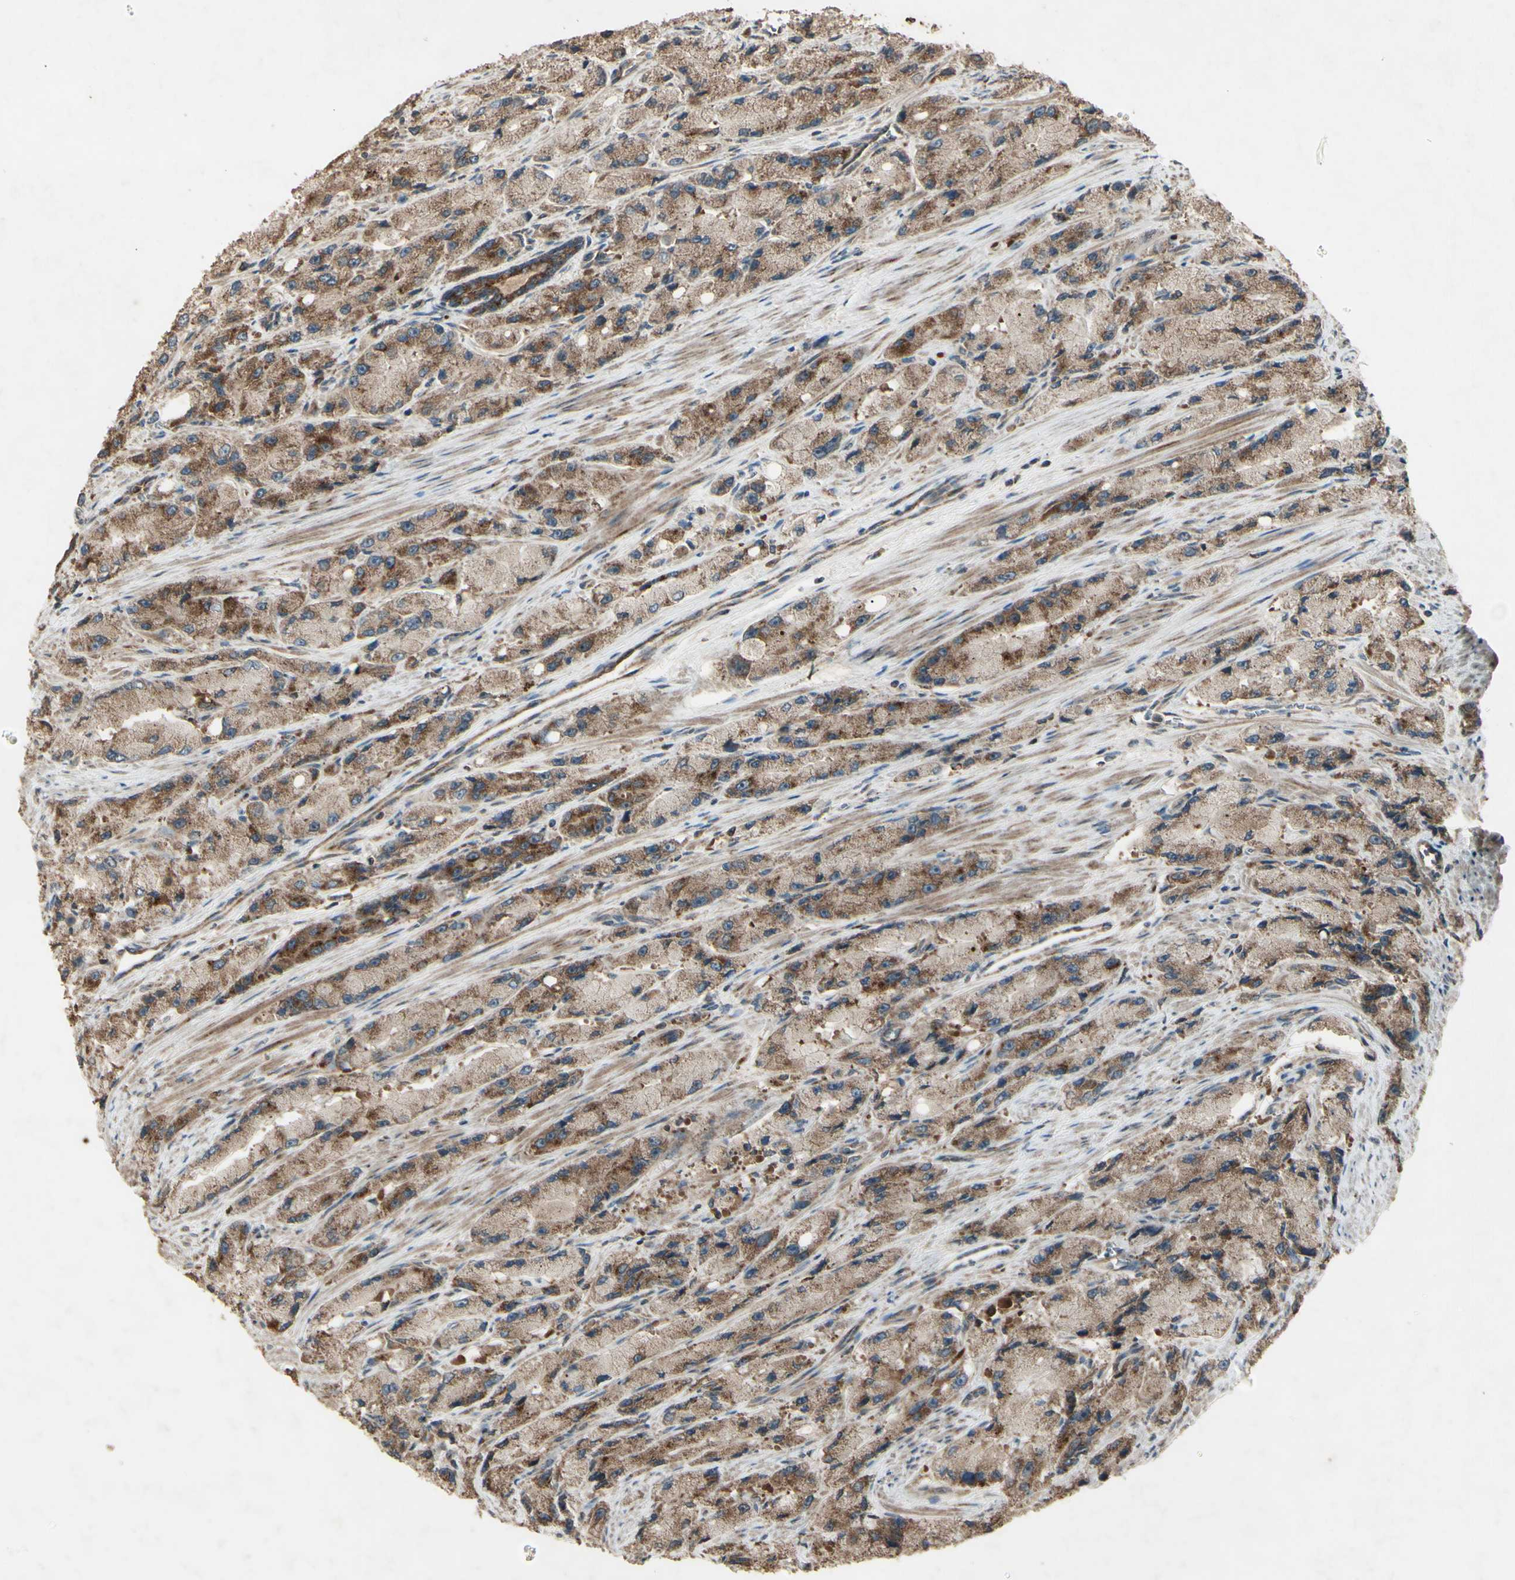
{"staining": {"intensity": "moderate", "quantity": ">75%", "location": "cytoplasmic/membranous"}, "tissue": "prostate cancer", "cell_type": "Tumor cells", "image_type": "cancer", "snomed": [{"axis": "morphology", "description": "Adenocarcinoma, High grade"}, {"axis": "topography", "description": "Prostate"}], "caption": "Adenocarcinoma (high-grade) (prostate) stained with DAB (3,3'-diaminobenzidine) IHC shows medium levels of moderate cytoplasmic/membranous staining in approximately >75% of tumor cells.", "gene": "AP1G1", "patient": {"sex": "male", "age": 58}}